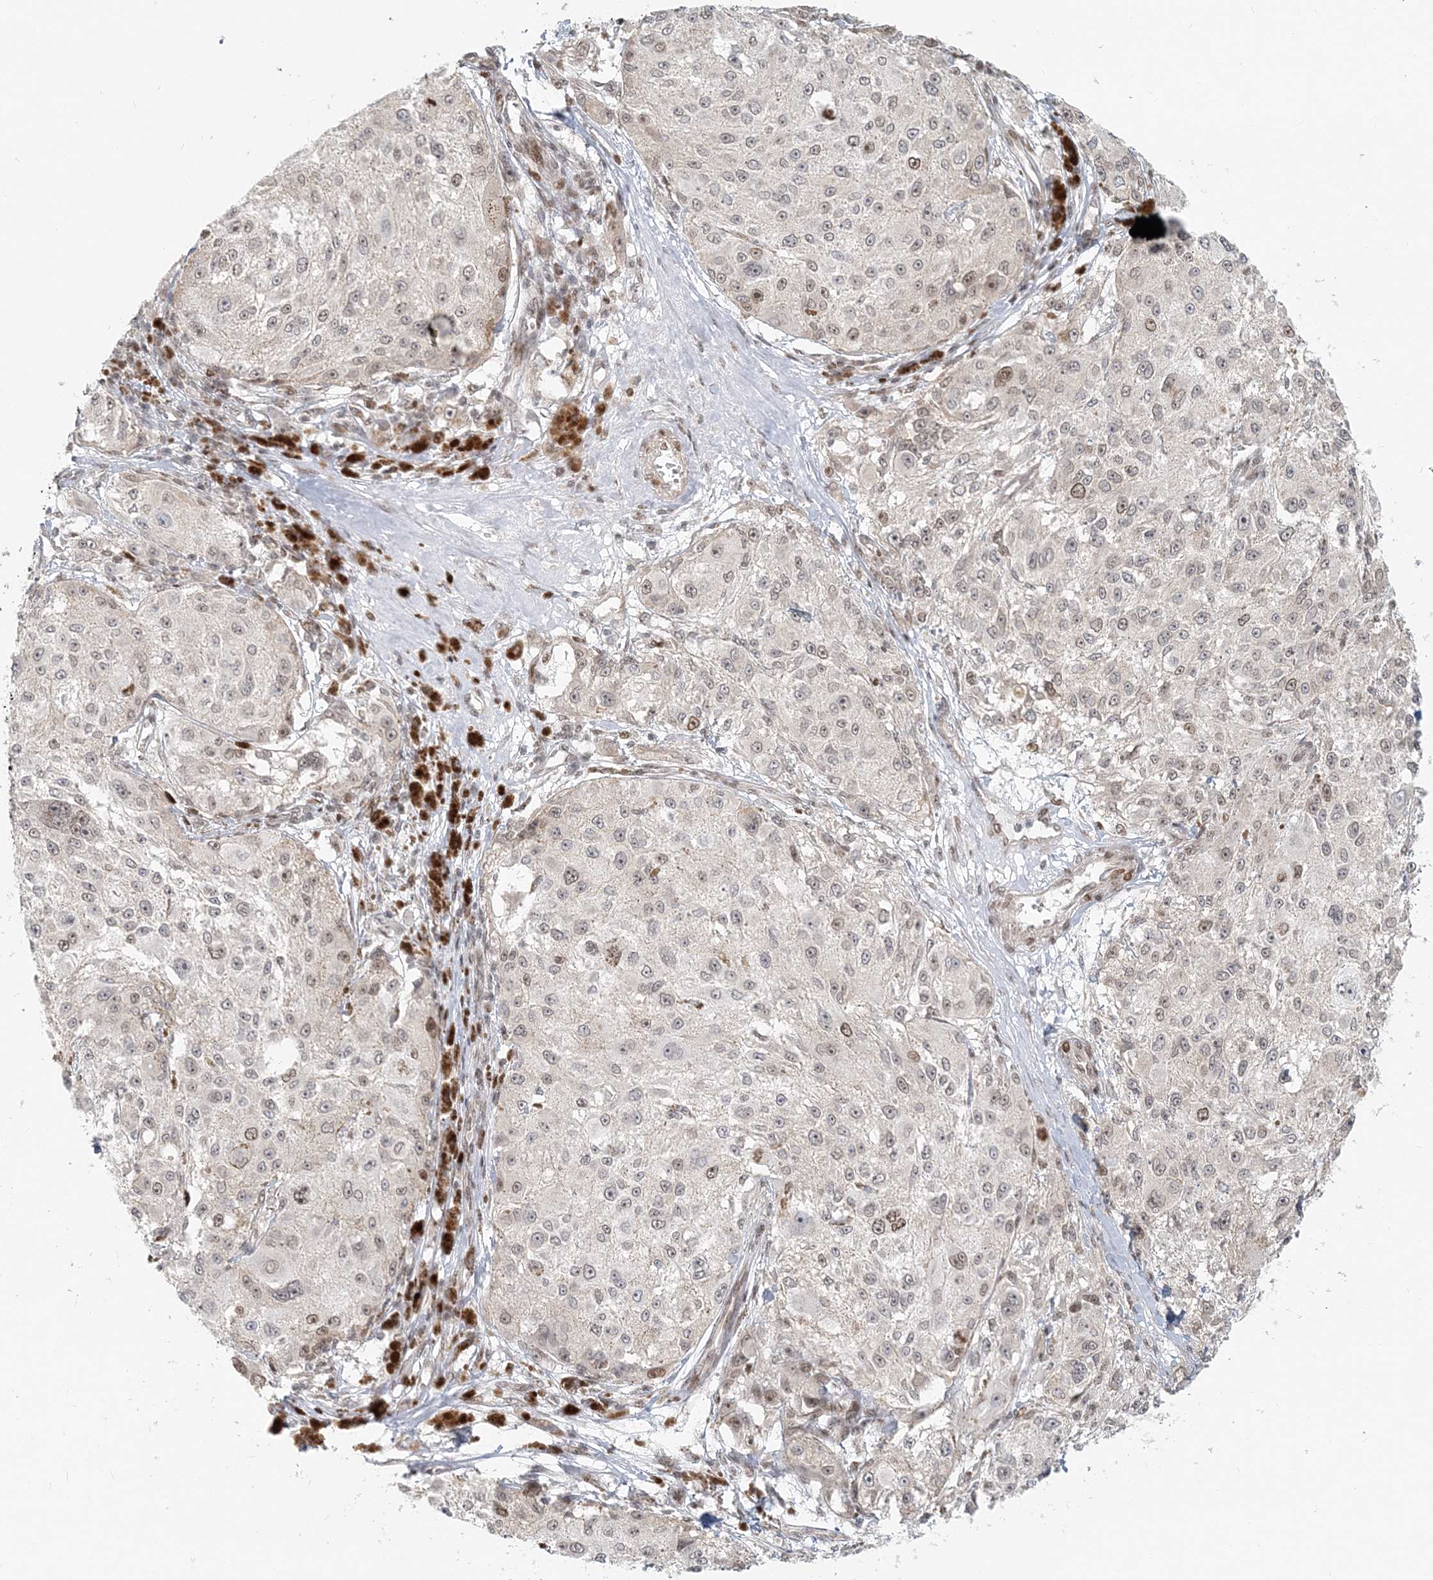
{"staining": {"intensity": "moderate", "quantity": "<25%", "location": "nuclear"}, "tissue": "melanoma", "cell_type": "Tumor cells", "image_type": "cancer", "snomed": [{"axis": "morphology", "description": "Necrosis, NOS"}, {"axis": "morphology", "description": "Malignant melanoma, NOS"}, {"axis": "topography", "description": "Skin"}], "caption": "The immunohistochemical stain labels moderate nuclear expression in tumor cells of melanoma tissue. (DAB IHC, brown staining for protein, blue staining for nuclei).", "gene": "BAZ1B", "patient": {"sex": "female", "age": 87}}